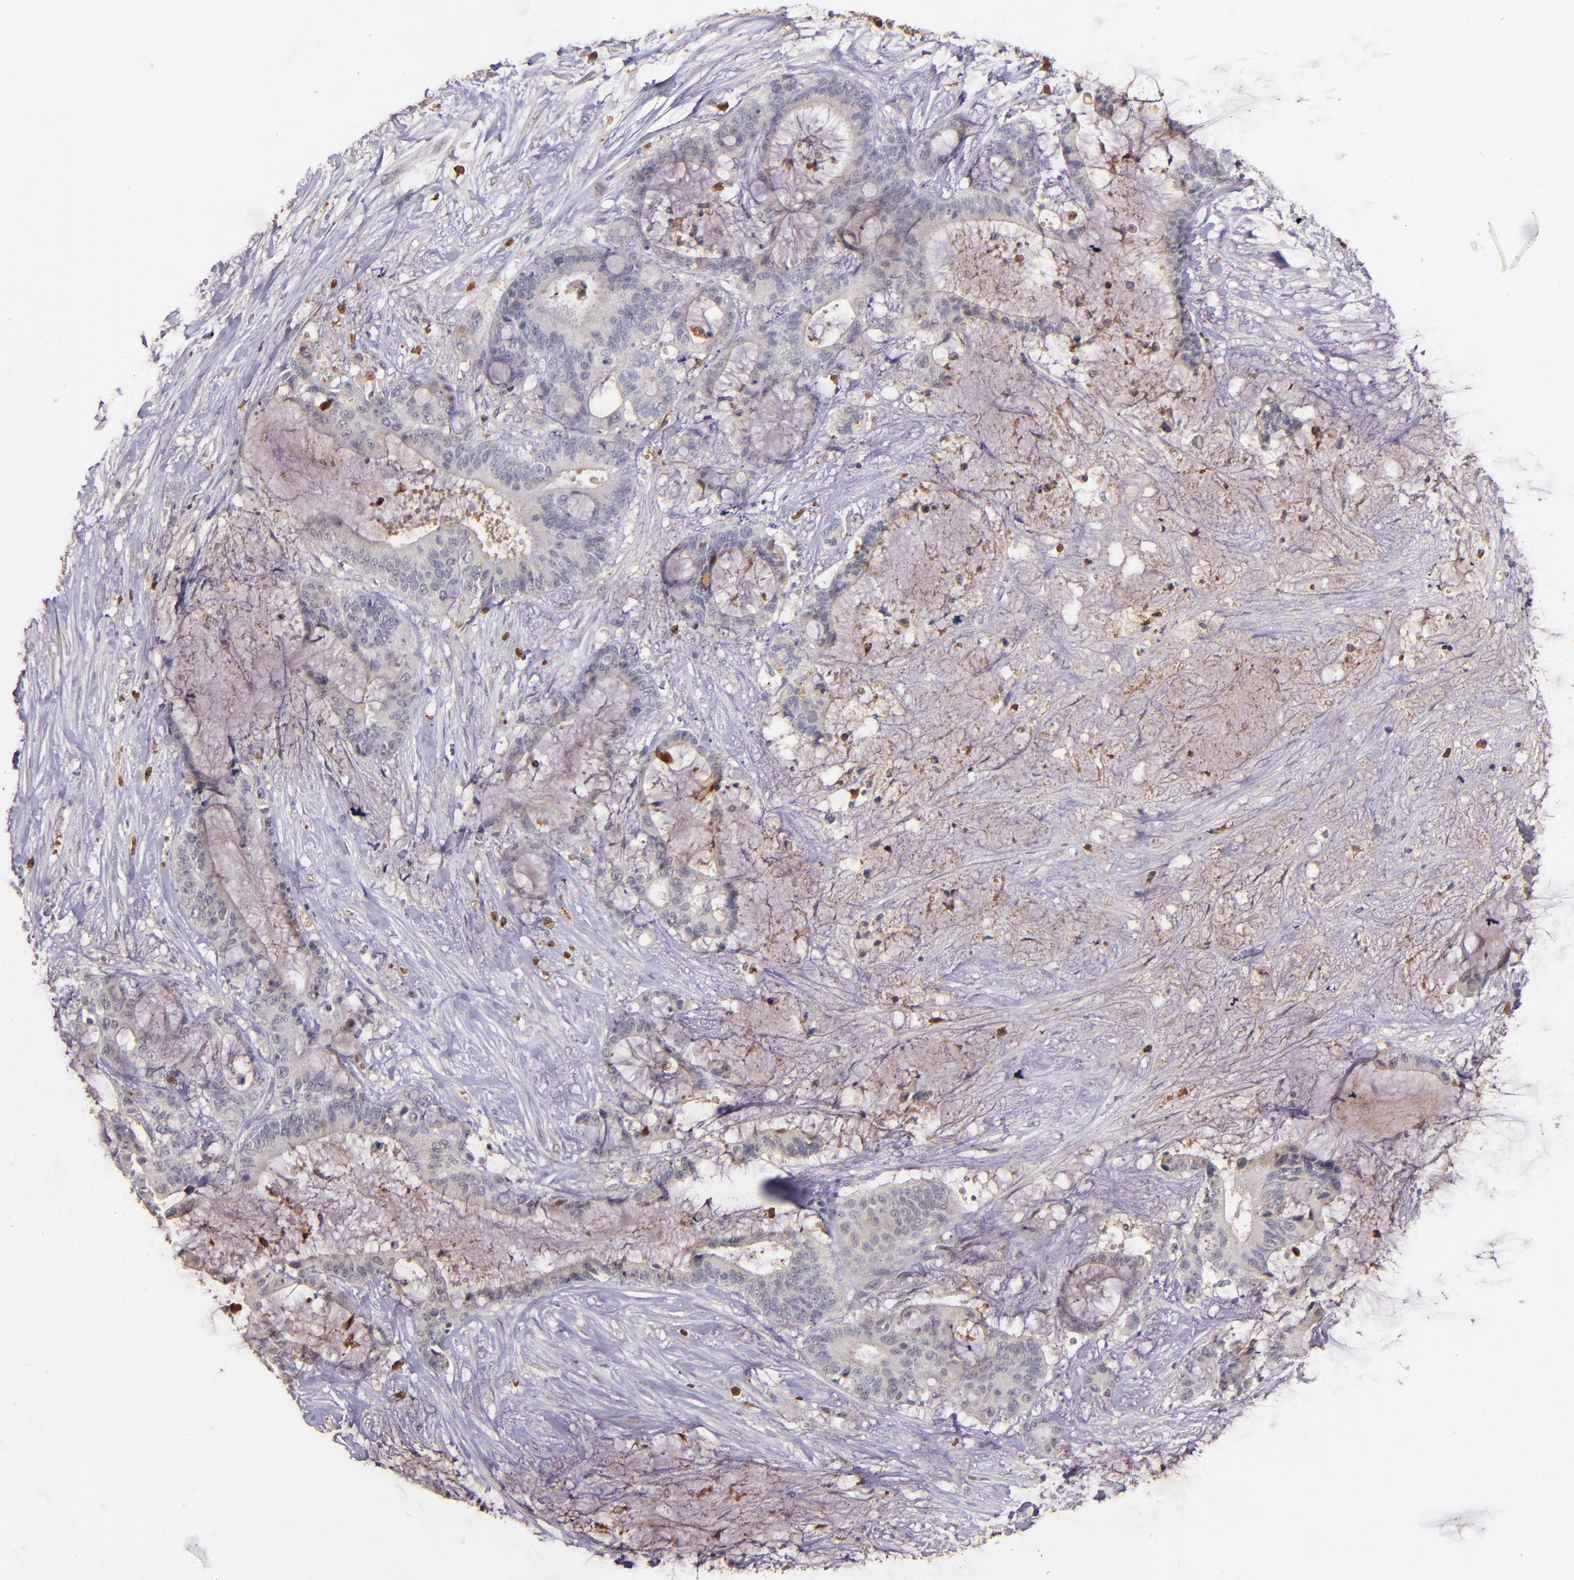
{"staining": {"intensity": "weak", "quantity": ">75%", "location": "cytoplasmic/membranous"}, "tissue": "liver cancer", "cell_type": "Tumor cells", "image_type": "cancer", "snomed": [{"axis": "morphology", "description": "Cholangiocarcinoma"}, {"axis": "topography", "description": "Liver"}], "caption": "Immunohistochemical staining of liver cancer (cholangiocarcinoma) displays low levels of weak cytoplasmic/membranous protein expression in approximately >75% of tumor cells. (DAB (3,3'-diaminobenzidine) IHC with brightfield microscopy, high magnification).", "gene": "PTS", "patient": {"sex": "female", "age": 73}}